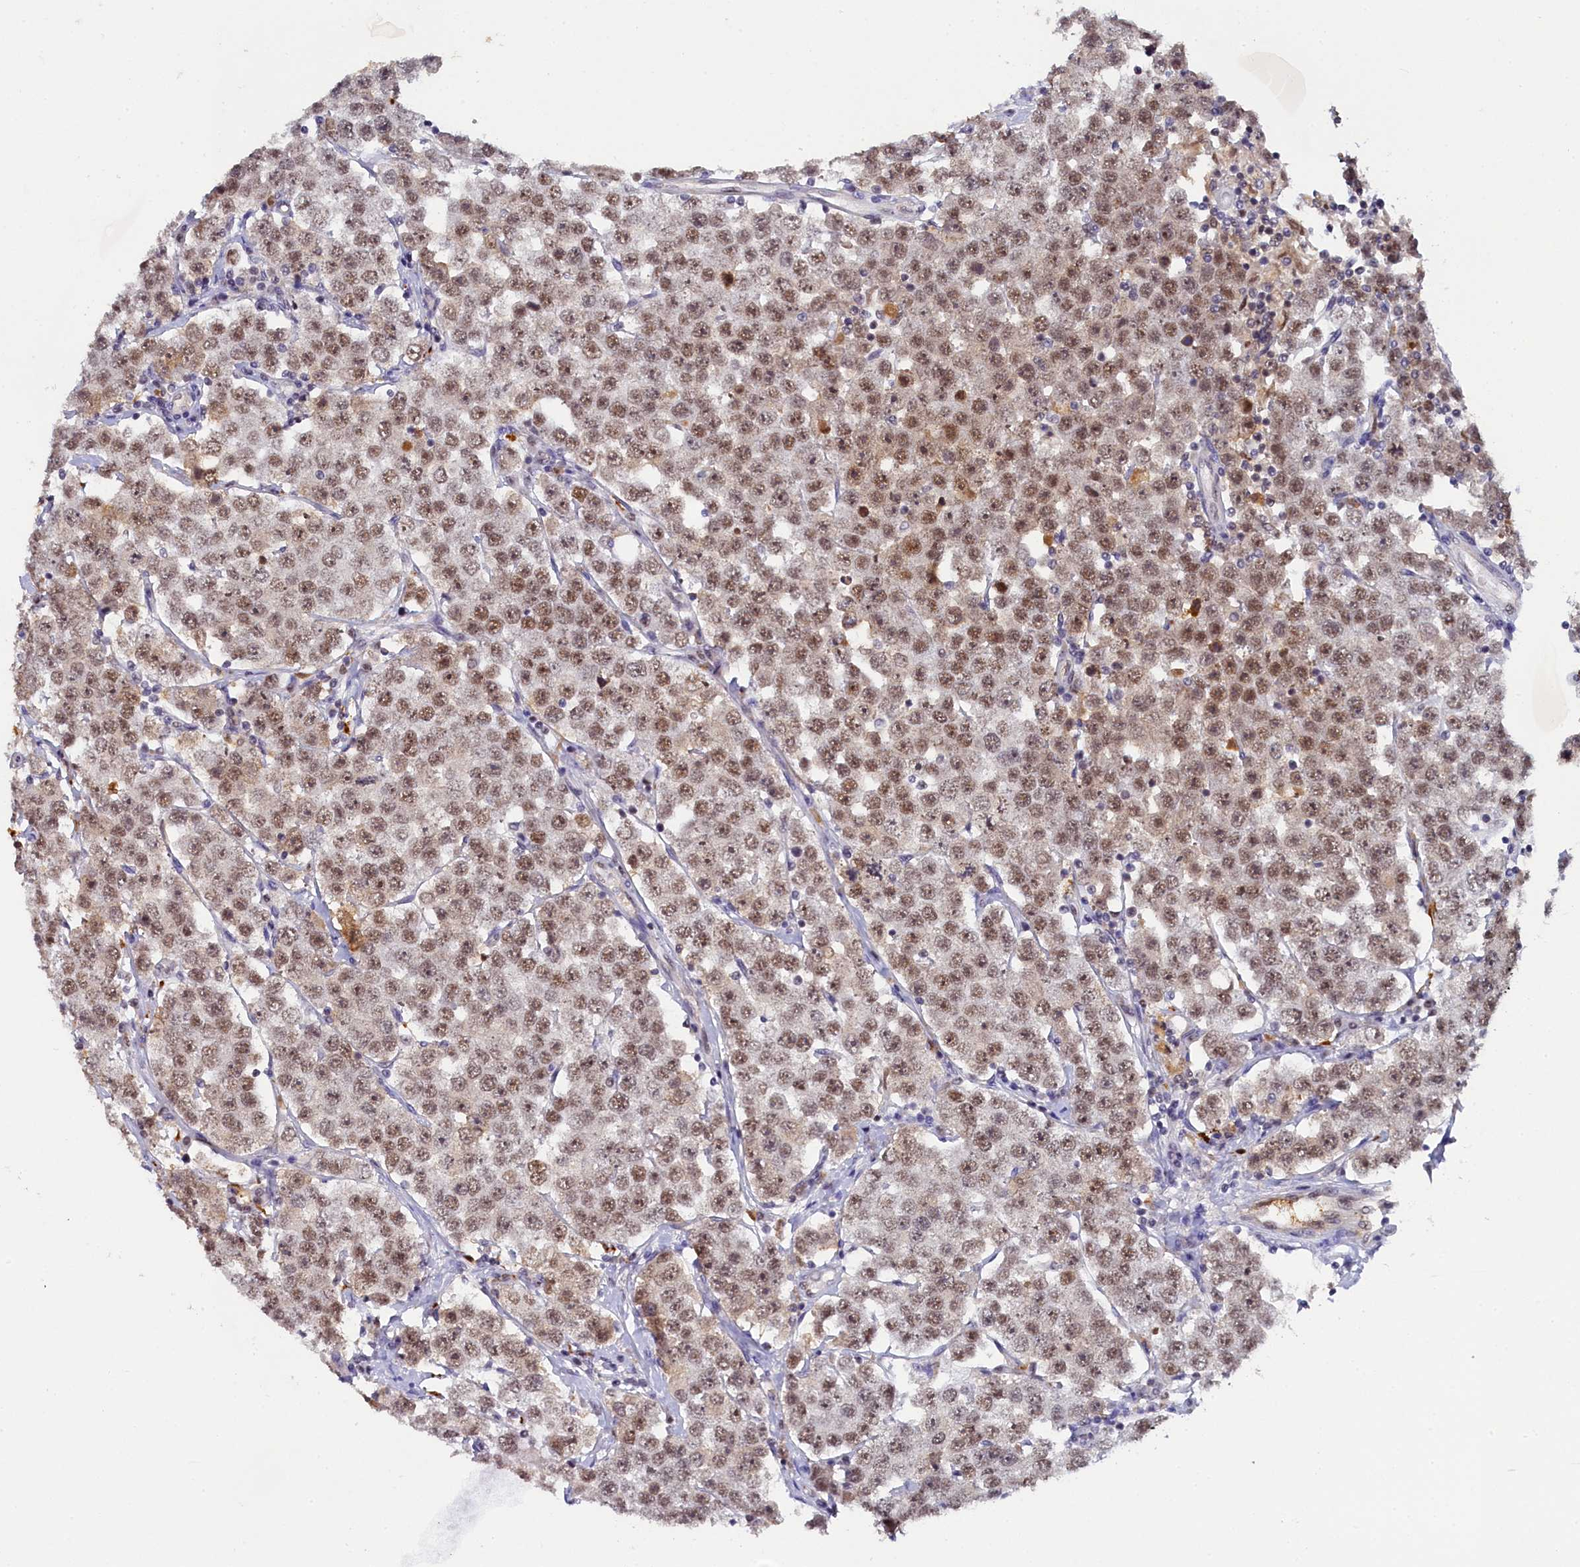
{"staining": {"intensity": "moderate", "quantity": ">75%", "location": "nuclear"}, "tissue": "testis cancer", "cell_type": "Tumor cells", "image_type": "cancer", "snomed": [{"axis": "morphology", "description": "Seminoma, NOS"}, {"axis": "topography", "description": "Testis"}], "caption": "Tumor cells show medium levels of moderate nuclear positivity in approximately >75% of cells in human testis cancer.", "gene": "INTS14", "patient": {"sex": "male", "age": 28}}